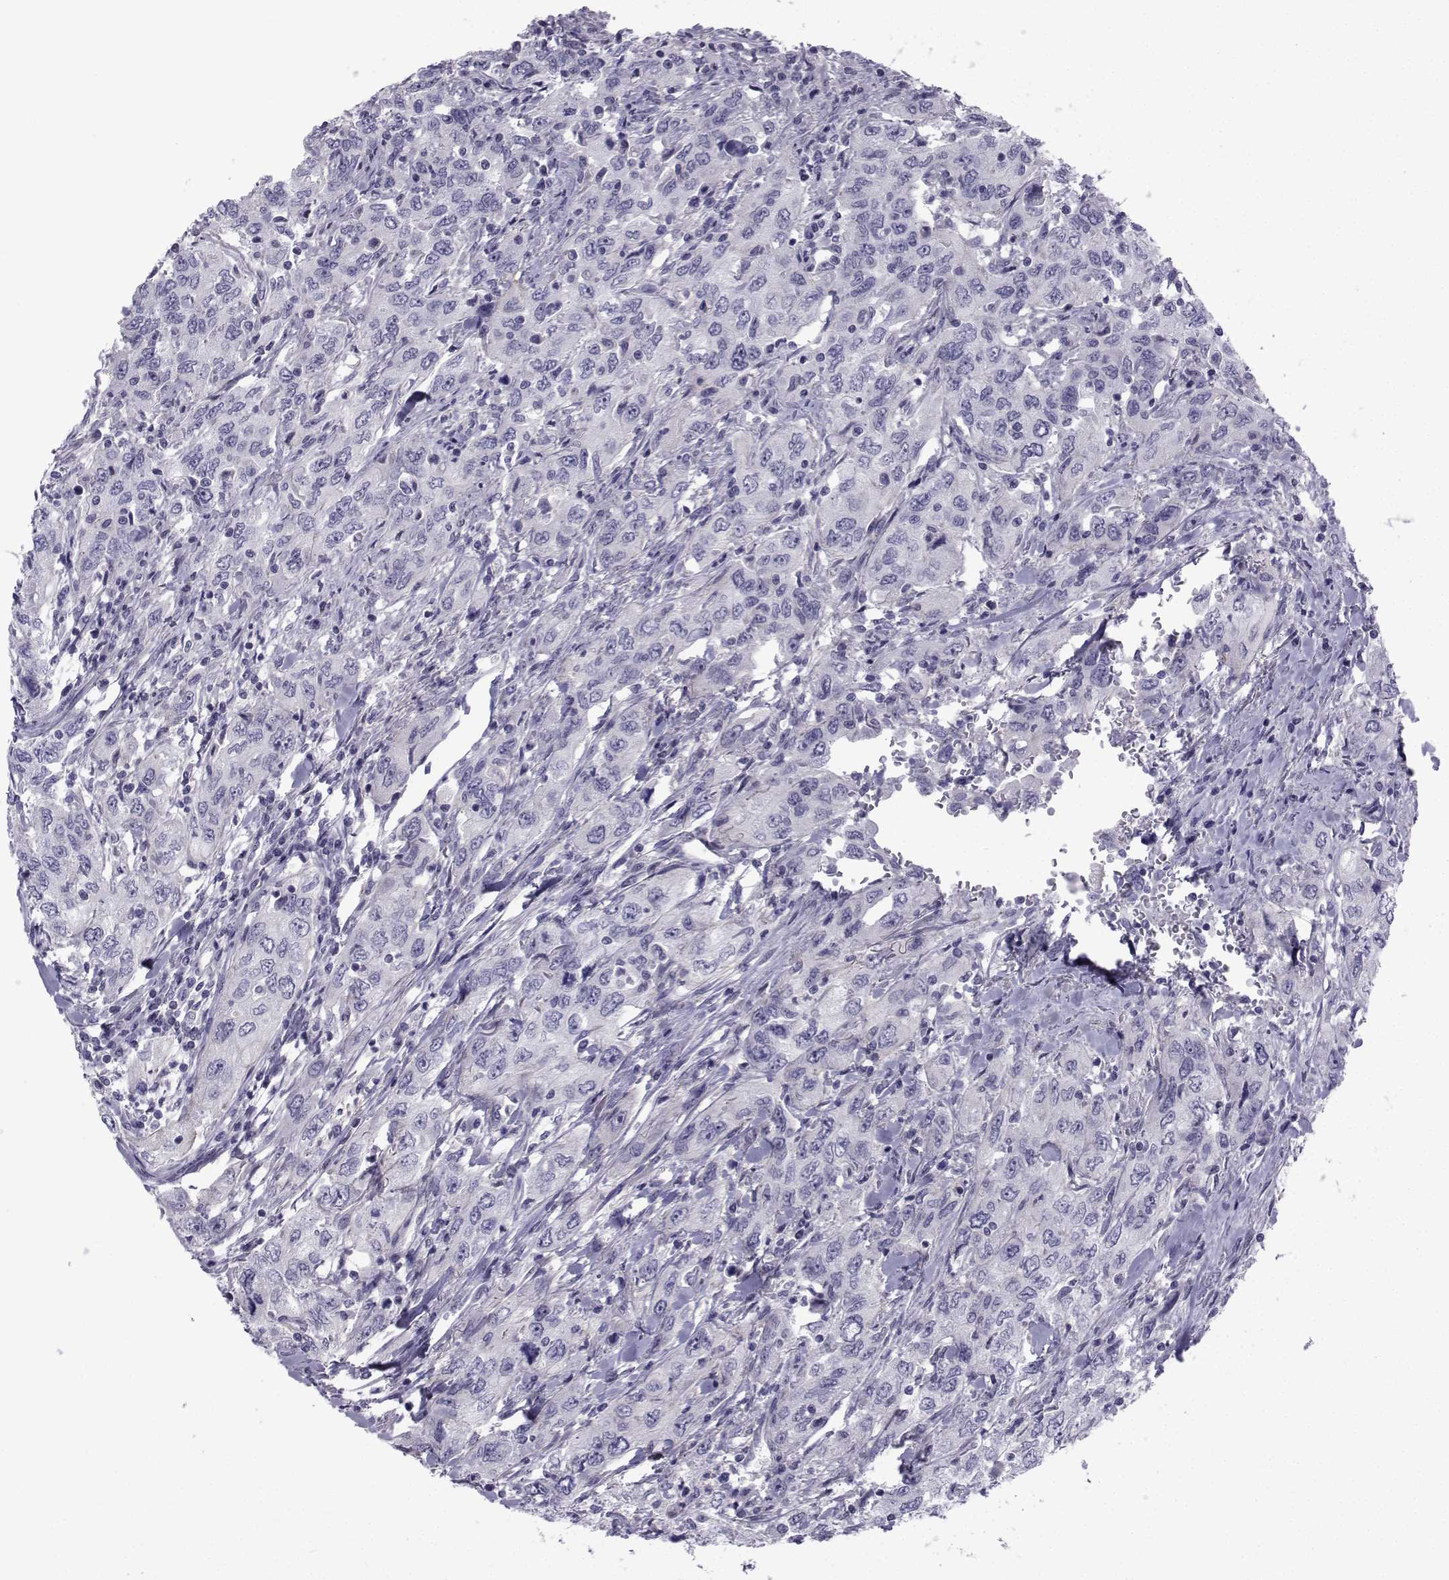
{"staining": {"intensity": "negative", "quantity": "none", "location": "none"}, "tissue": "urothelial cancer", "cell_type": "Tumor cells", "image_type": "cancer", "snomed": [{"axis": "morphology", "description": "Urothelial carcinoma, High grade"}, {"axis": "topography", "description": "Urinary bladder"}], "caption": "IHC micrograph of urothelial carcinoma (high-grade) stained for a protein (brown), which displays no positivity in tumor cells. (Stains: DAB (3,3'-diaminobenzidine) immunohistochemistry with hematoxylin counter stain, Microscopy: brightfield microscopy at high magnification).", "gene": "SPANXD", "patient": {"sex": "male", "age": 76}}